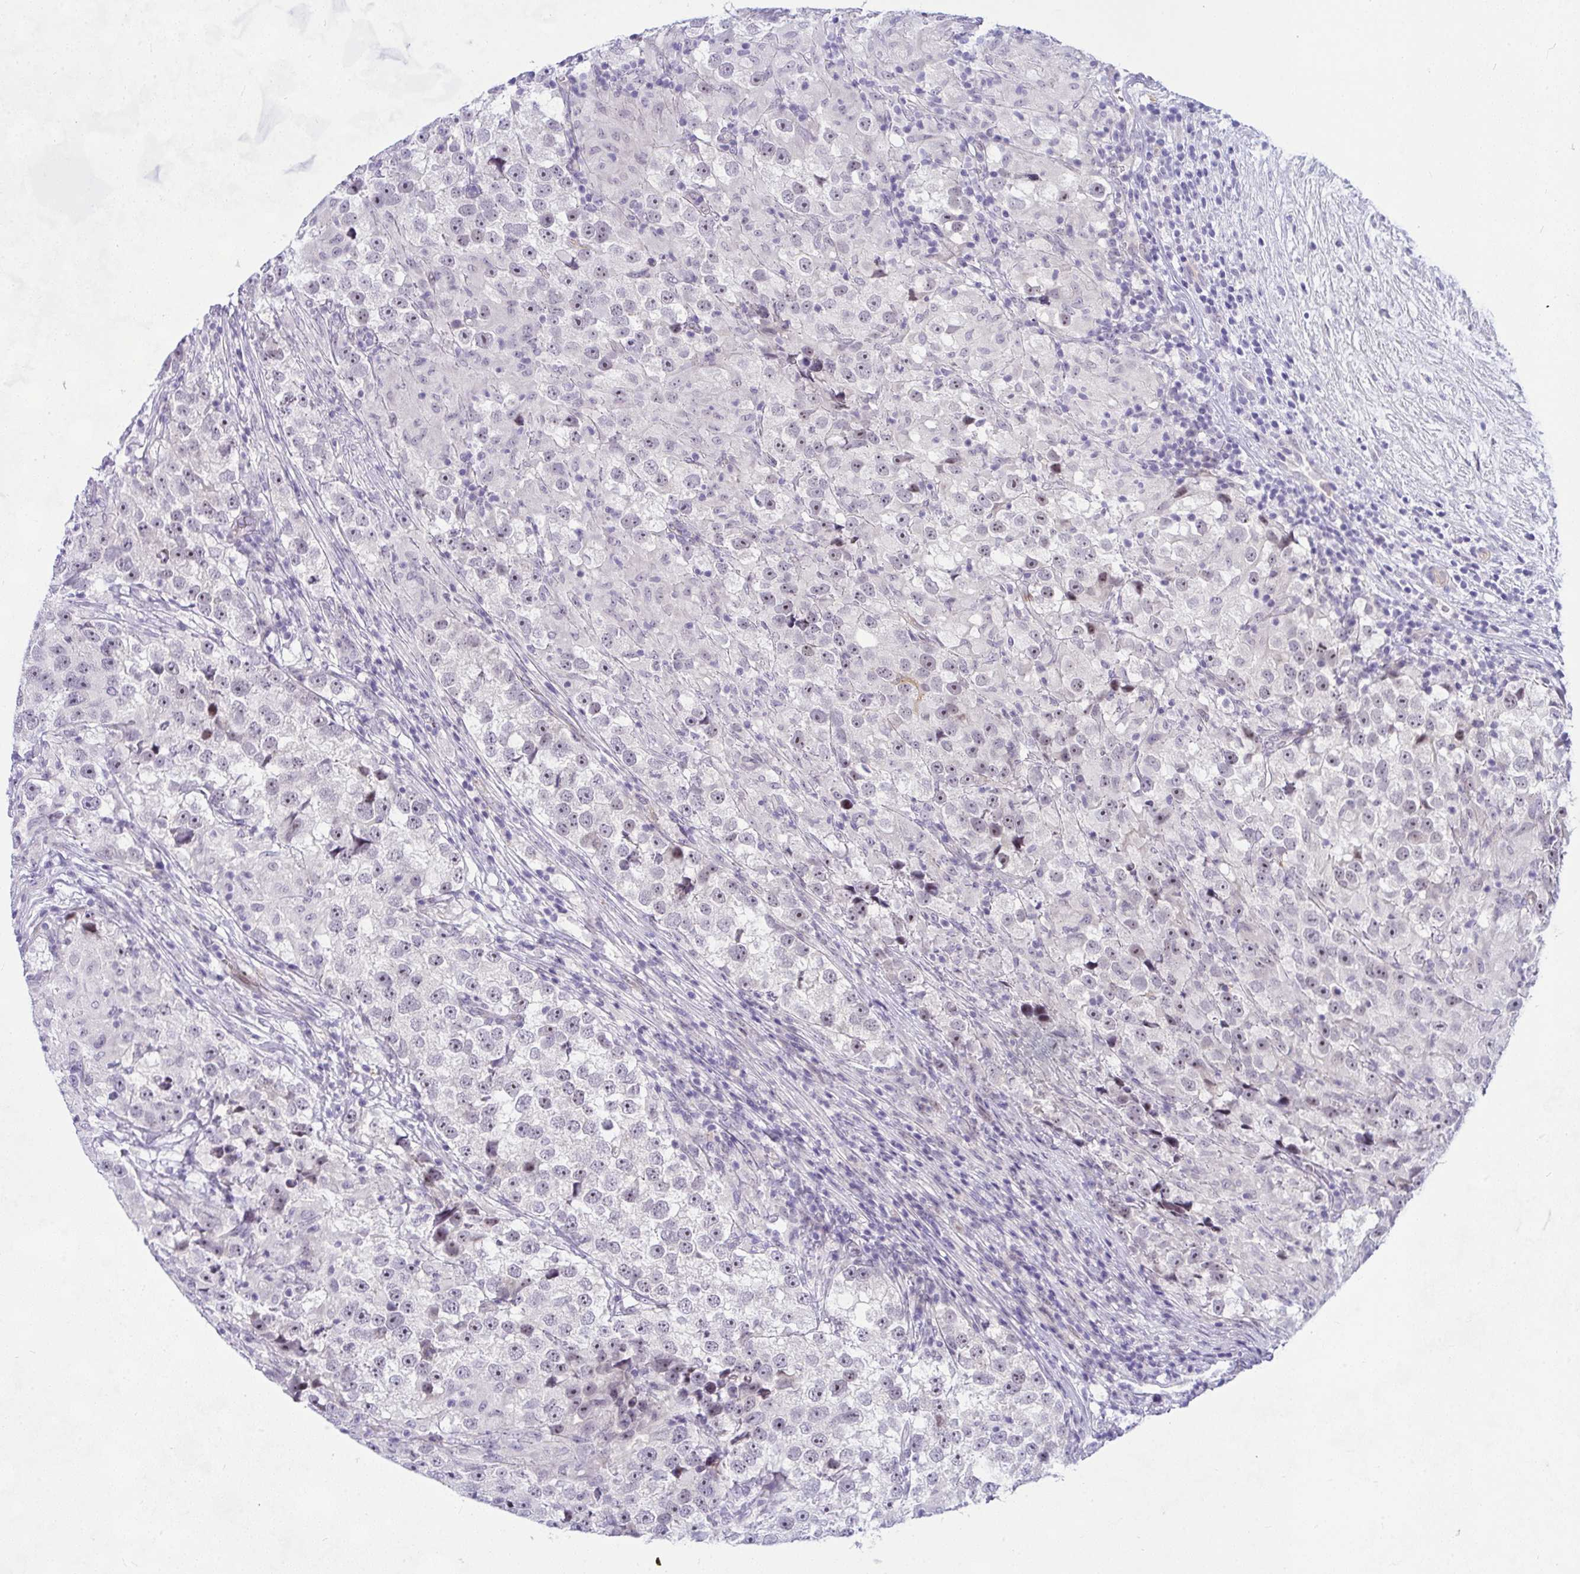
{"staining": {"intensity": "negative", "quantity": "none", "location": "none"}, "tissue": "testis cancer", "cell_type": "Tumor cells", "image_type": "cancer", "snomed": [{"axis": "morphology", "description": "Seminoma, NOS"}, {"axis": "topography", "description": "Testis"}], "caption": "IHC image of neoplastic tissue: human seminoma (testis) stained with DAB (3,3'-diaminobenzidine) demonstrates no significant protein positivity in tumor cells. (Brightfield microscopy of DAB (3,3'-diaminobenzidine) immunohistochemistry at high magnification).", "gene": "NFXL1", "patient": {"sex": "male", "age": 46}}